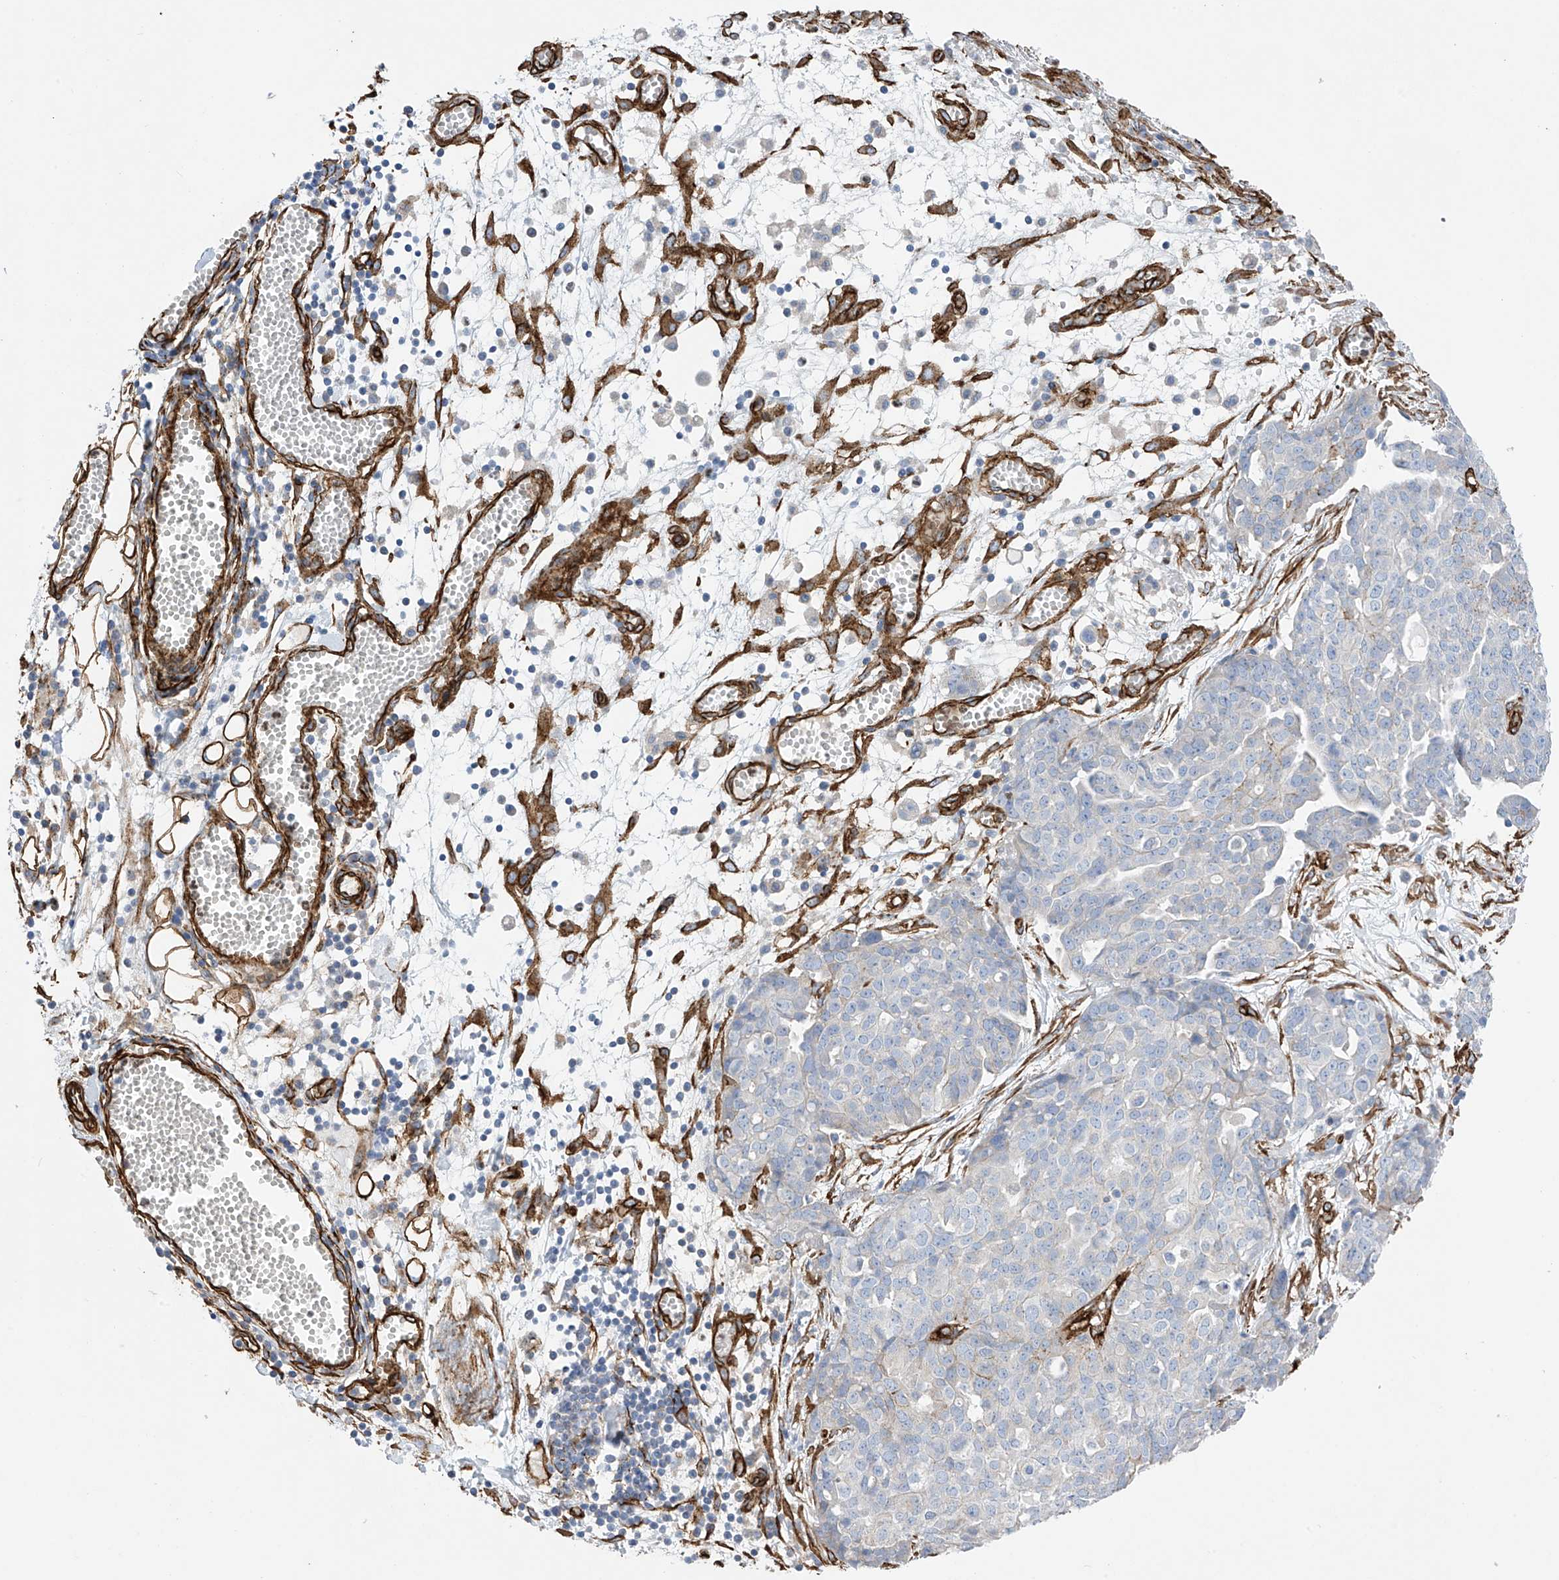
{"staining": {"intensity": "negative", "quantity": "none", "location": "none"}, "tissue": "ovarian cancer", "cell_type": "Tumor cells", "image_type": "cancer", "snomed": [{"axis": "morphology", "description": "Cystadenocarcinoma, serous, NOS"}, {"axis": "topography", "description": "Soft tissue"}, {"axis": "topography", "description": "Ovary"}], "caption": "The immunohistochemistry image has no significant positivity in tumor cells of serous cystadenocarcinoma (ovarian) tissue. (Stains: DAB (3,3'-diaminobenzidine) immunohistochemistry (IHC) with hematoxylin counter stain, Microscopy: brightfield microscopy at high magnification).", "gene": "UBTD1", "patient": {"sex": "female", "age": 57}}